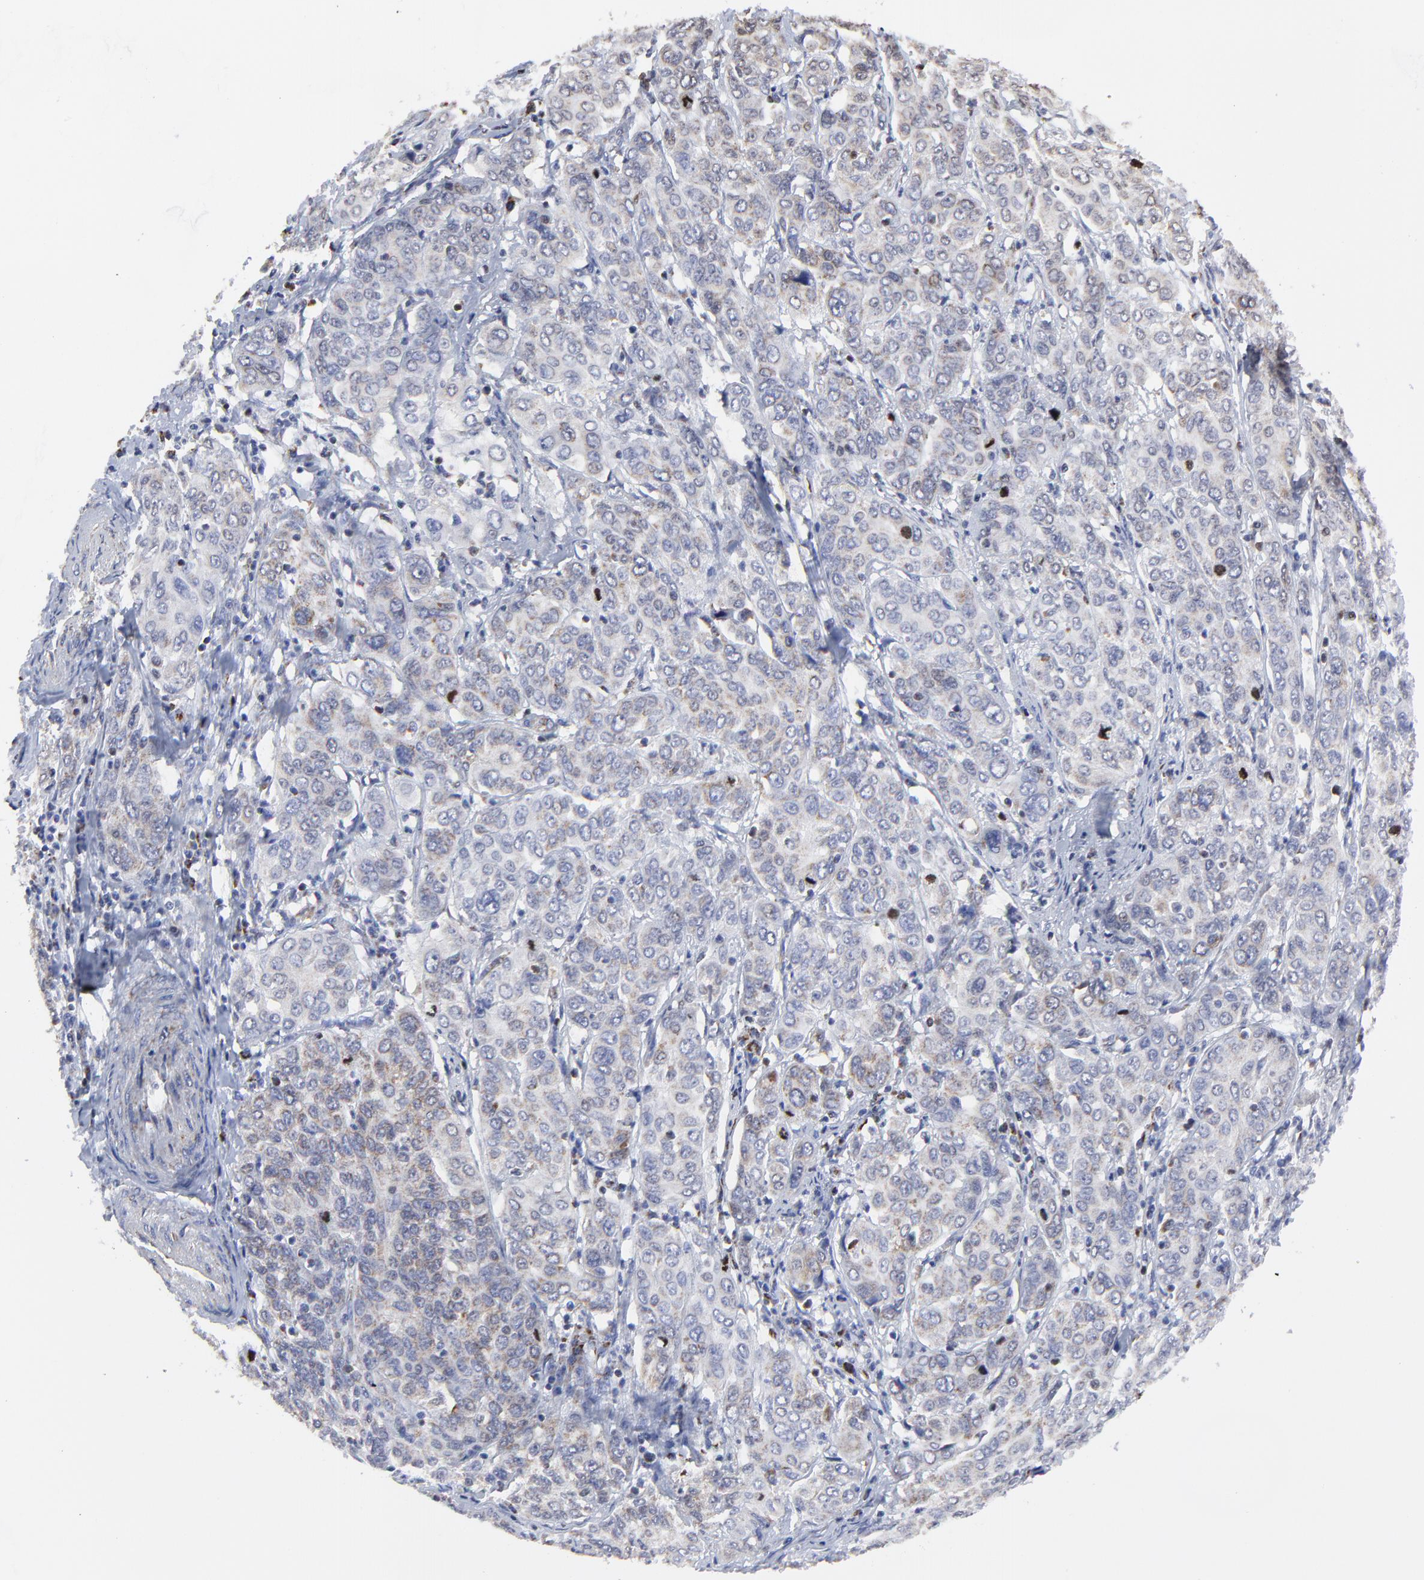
{"staining": {"intensity": "weak", "quantity": "<25%", "location": "cytoplasmic/membranous"}, "tissue": "cervical cancer", "cell_type": "Tumor cells", "image_type": "cancer", "snomed": [{"axis": "morphology", "description": "Squamous cell carcinoma, NOS"}, {"axis": "topography", "description": "Cervix"}], "caption": "Tumor cells show no significant staining in cervical cancer (squamous cell carcinoma). (IHC, brightfield microscopy, high magnification).", "gene": "NCAPH", "patient": {"sex": "female", "age": 38}}